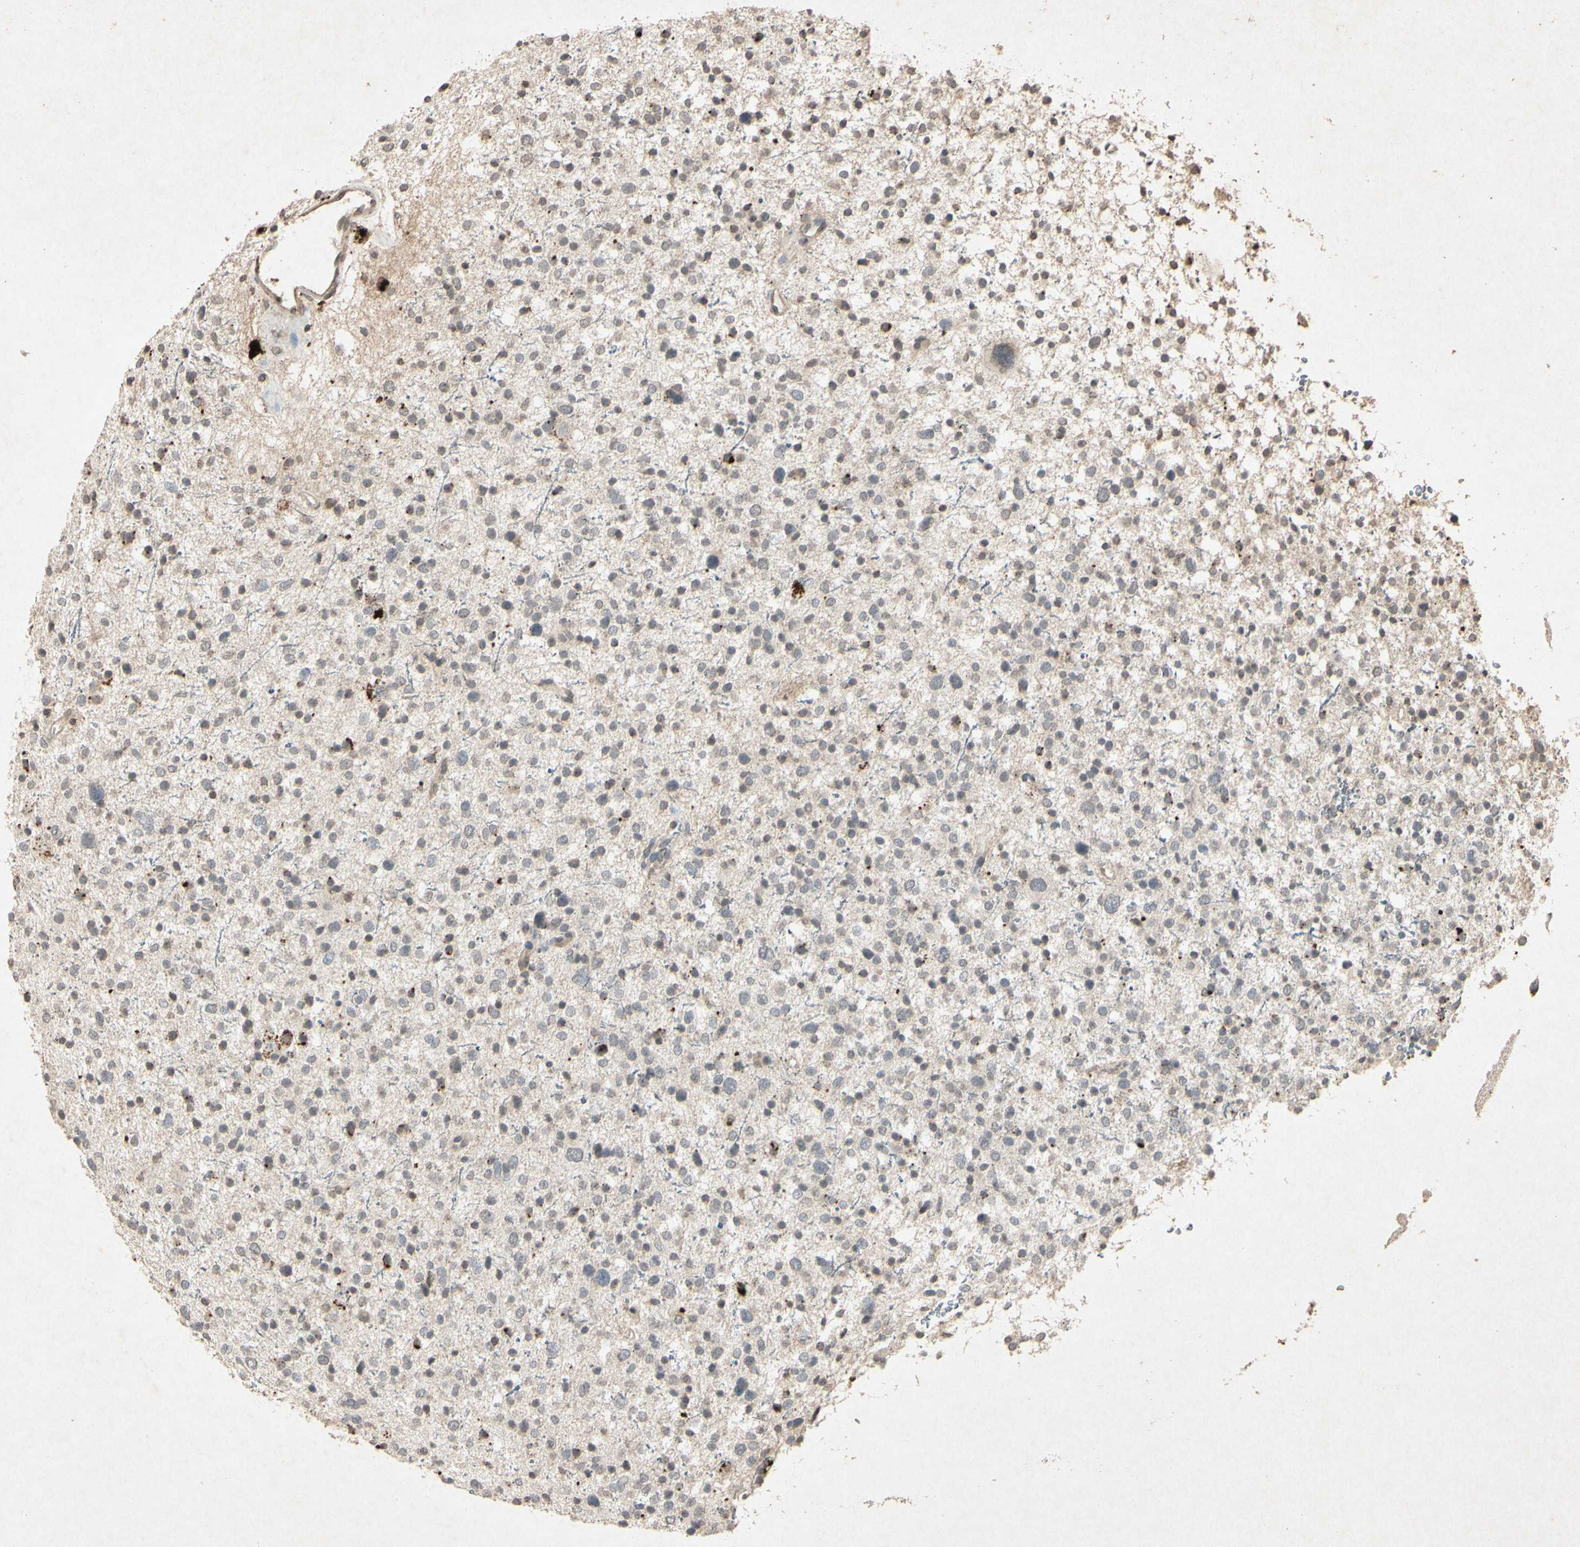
{"staining": {"intensity": "weak", "quantity": "25%-75%", "location": "cytoplasmic/membranous"}, "tissue": "glioma", "cell_type": "Tumor cells", "image_type": "cancer", "snomed": [{"axis": "morphology", "description": "Glioma, malignant, Low grade"}, {"axis": "topography", "description": "Brain"}], "caption": "IHC (DAB (3,3'-diaminobenzidine)) staining of human glioma displays weak cytoplasmic/membranous protein staining in approximately 25%-75% of tumor cells.", "gene": "MSRB1", "patient": {"sex": "female", "age": 37}}